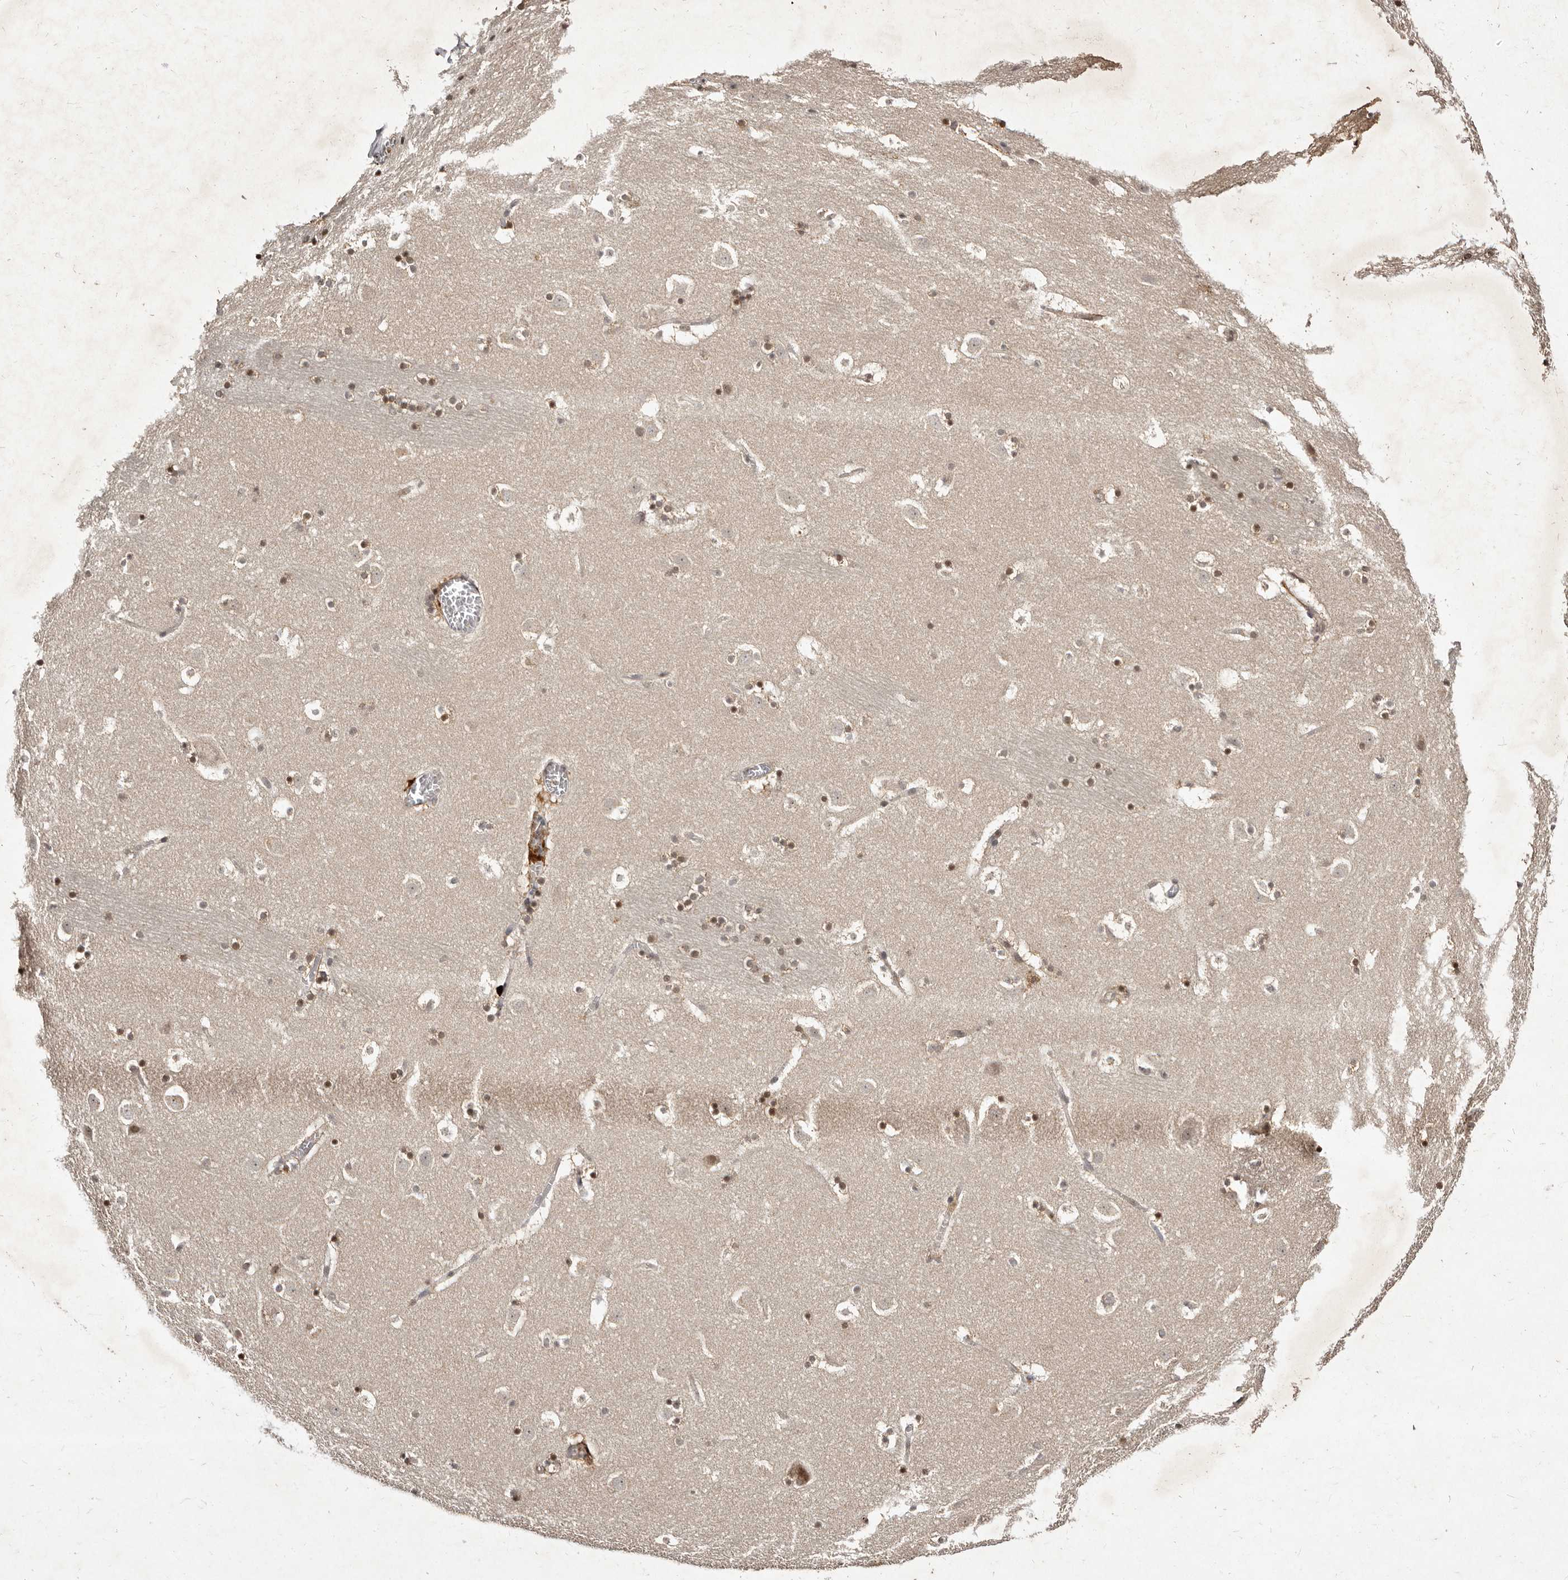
{"staining": {"intensity": "moderate", "quantity": "25%-75%", "location": "cytoplasmic/membranous,nuclear"}, "tissue": "caudate", "cell_type": "Glial cells", "image_type": "normal", "snomed": [{"axis": "morphology", "description": "Normal tissue, NOS"}, {"axis": "topography", "description": "Lateral ventricle wall"}], "caption": "This photomicrograph displays IHC staining of unremarkable caudate, with medium moderate cytoplasmic/membranous,nuclear staining in about 25%-75% of glial cells.", "gene": "LCORL", "patient": {"sex": "male", "age": 45}}